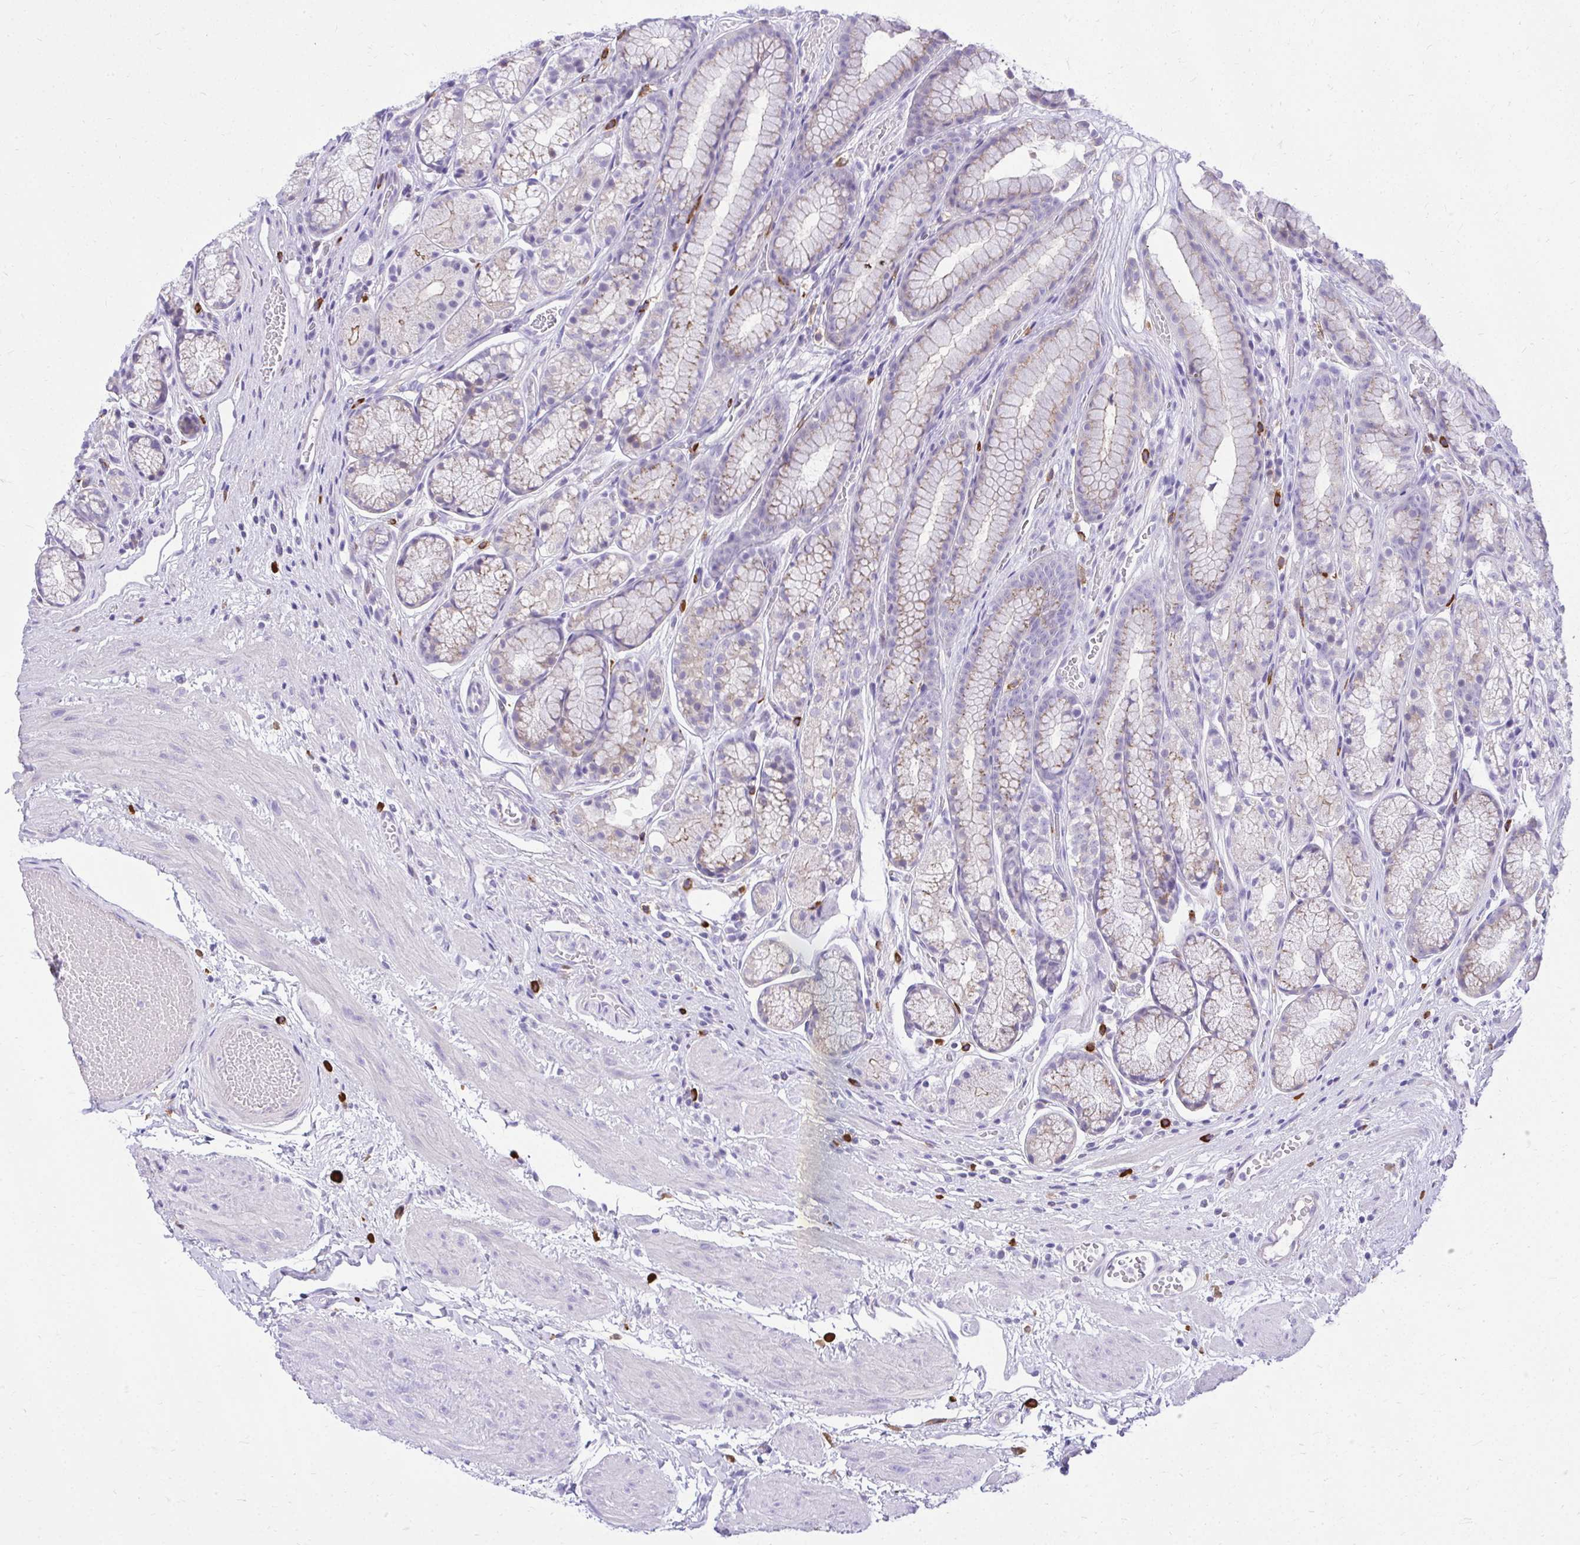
{"staining": {"intensity": "weak", "quantity": "<25%", "location": "cytoplasmic/membranous"}, "tissue": "stomach", "cell_type": "Glandular cells", "image_type": "normal", "snomed": [{"axis": "morphology", "description": "Normal tissue, NOS"}, {"axis": "topography", "description": "Smooth muscle"}, {"axis": "topography", "description": "Stomach"}], "caption": "Glandular cells show no significant protein expression in unremarkable stomach. (DAB immunohistochemistry, high magnification).", "gene": "PSD", "patient": {"sex": "male", "age": 70}}